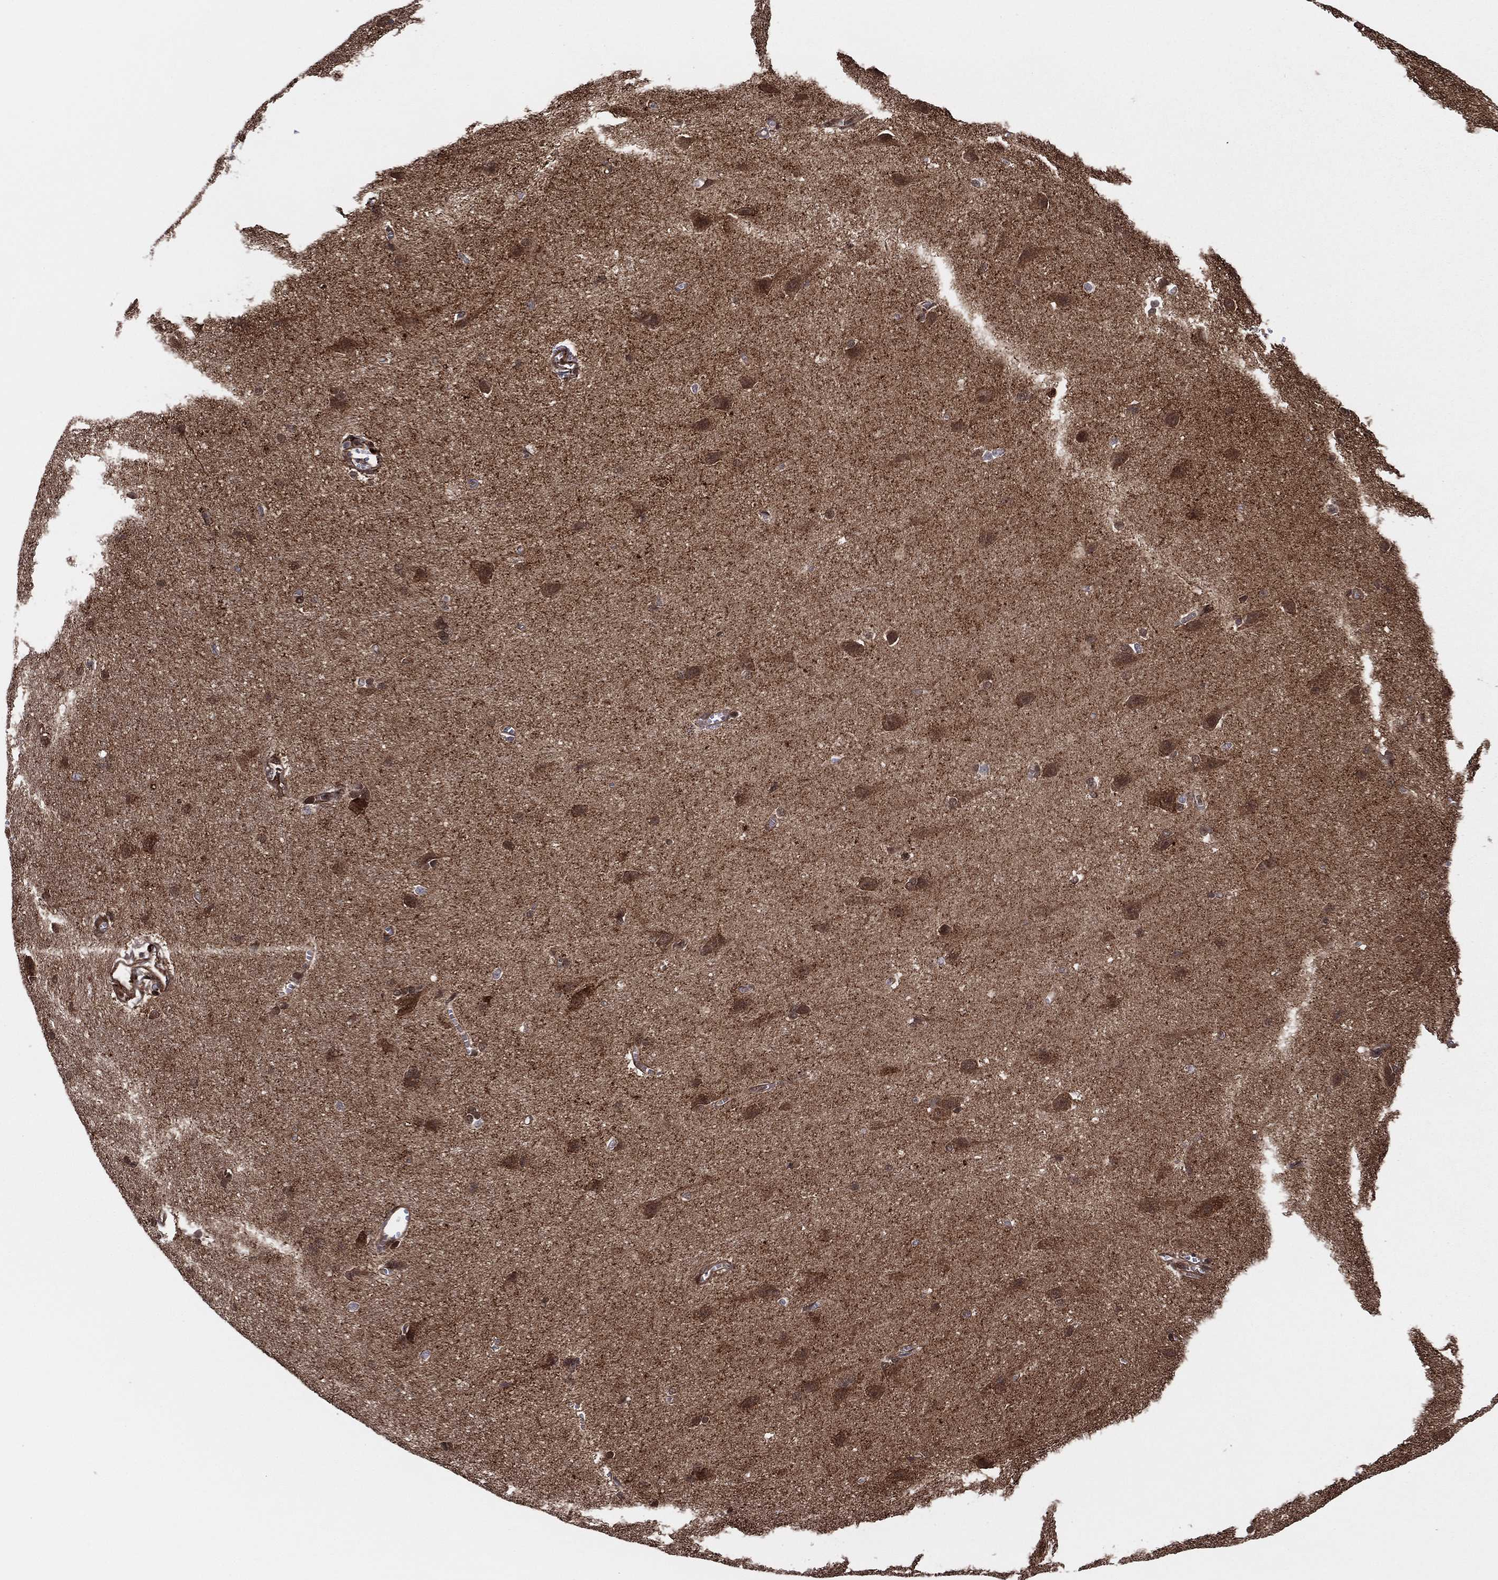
{"staining": {"intensity": "moderate", "quantity": "<25%", "location": "cytoplasmic/membranous,nuclear"}, "tissue": "cerebral cortex", "cell_type": "Endothelial cells", "image_type": "normal", "snomed": [{"axis": "morphology", "description": "Normal tissue, NOS"}, {"axis": "topography", "description": "Cerebral cortex"}], "caption": "DAB (3,3'-diaminobenzidine) immunohistochemical staining of benign cerebral cortex shows moderate cytoplasmic/membranous,nuclear protein positivity in about <25% of endothelial cells. Immunohistochemistry (ihc) stains the protein in brown and the nuclei are stained blue.", "gene": "SNCG", "patient": {"sex": "male", "age": 37}}